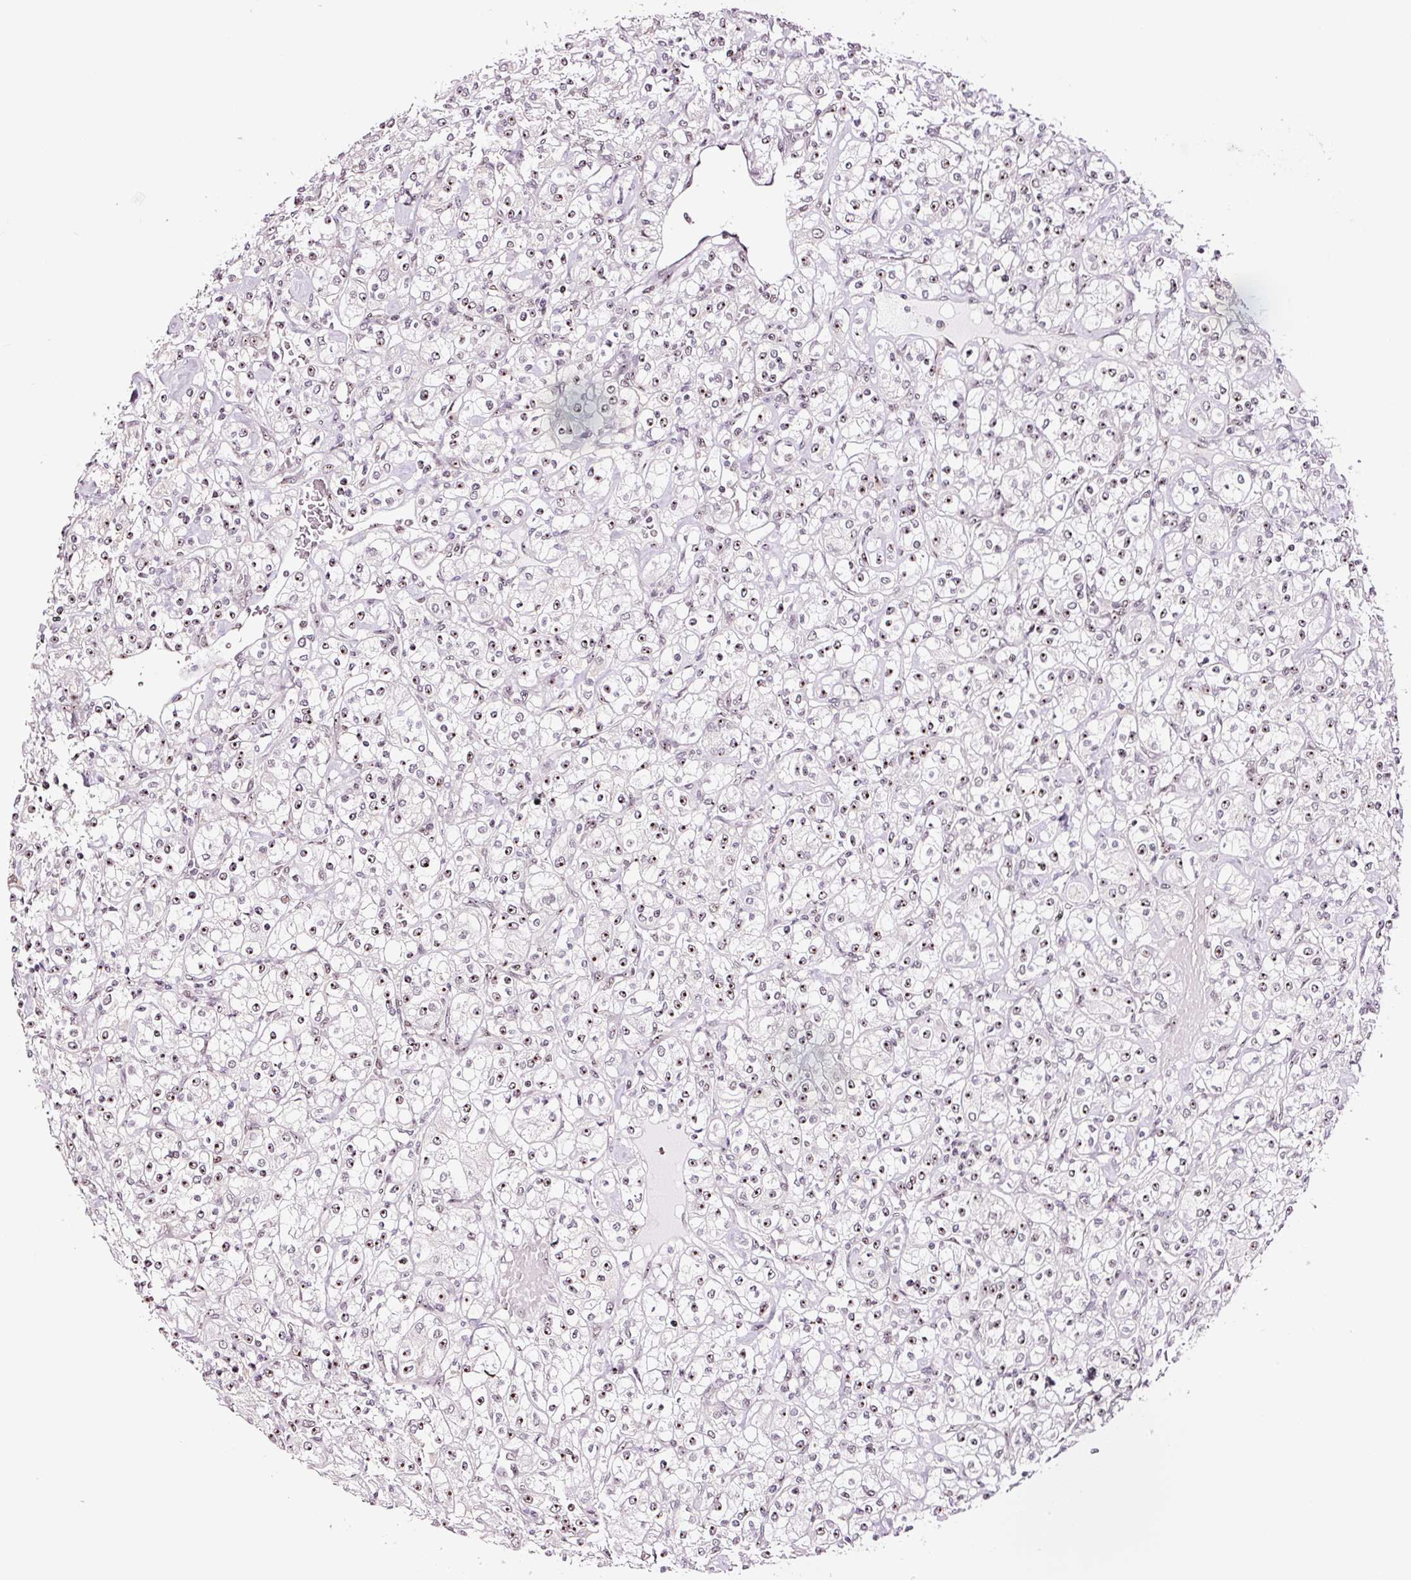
{"staining": {"intensity": "moderate", "quantity": "25%-75%", "location": "nuclear"}, "tissue": "renal cancer", "cell_type": "Tumor cells", "image_type": "cancer", "snomed": [{"axis": "morphology", "description": "Adenocarcinoma, NOS"}, {"axis": "topography", "description": "Kidney"}], "caption": "This is a micrograph of immunohistochemistry (IHC) staining of renal cancer, which shows moderate positivity in the nuclear of tumor cells.", "gene": "GNL3", "patient": {"sex": "male", "age": 77}}